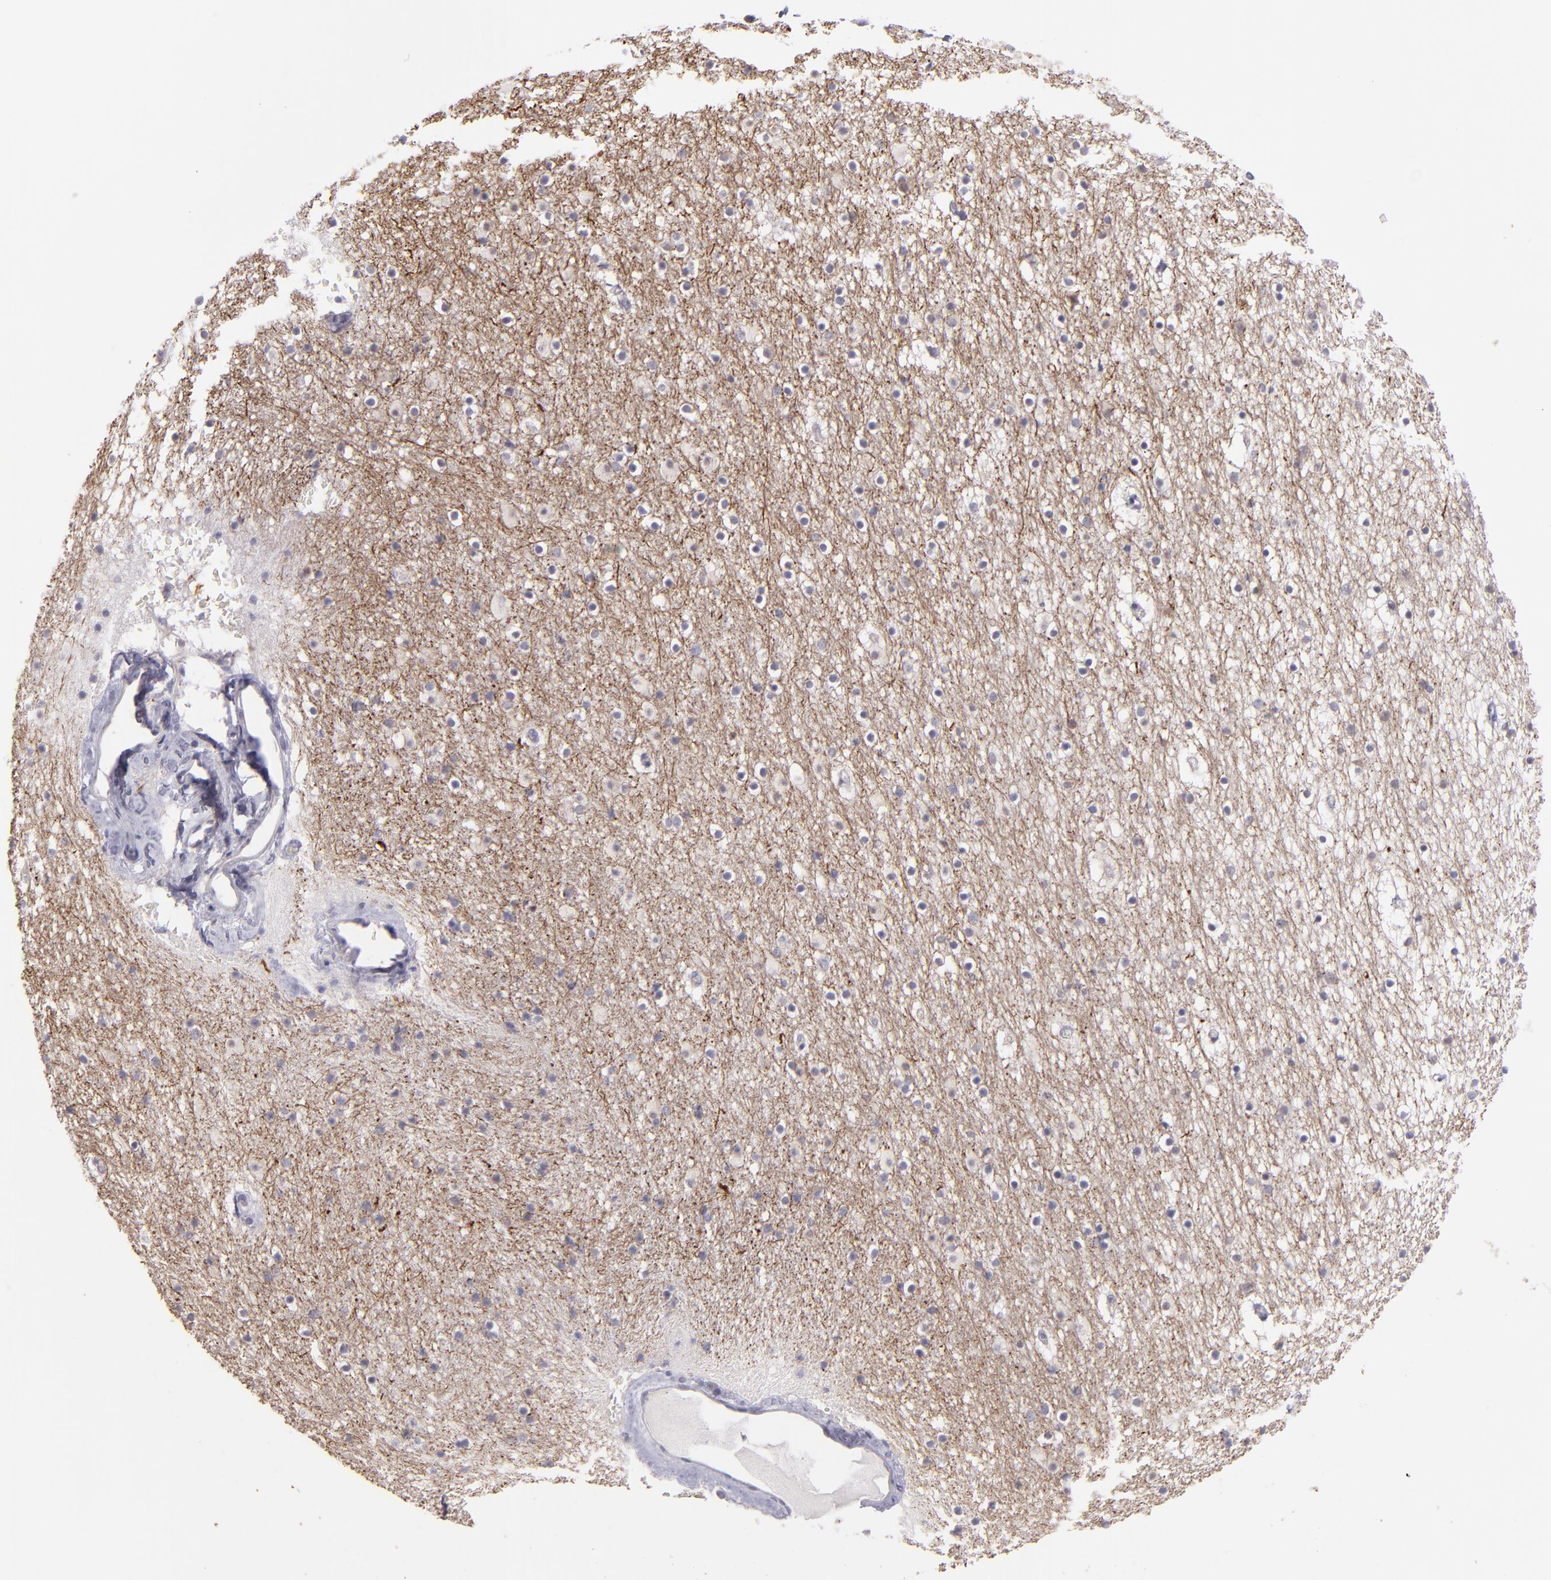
{"staining": {"intensity": "negative", "quantity": "none", "location": "none"}, "tissue": "caudate", "cell_type": "Glial cells", "image_type": "normal", "snomed": [{"axis": "morphology", "description": "Normal tissue, NOS"}, {"axis": "topography", "description": "Lateral ventricle wall"}], "caption": "This is an immunohistochemistry (IHC) histopathology image of benign human caudate. There is no expression in glial cells.", "gene": "TRAF3", "patient": {"sex": "male", "age": 45}}